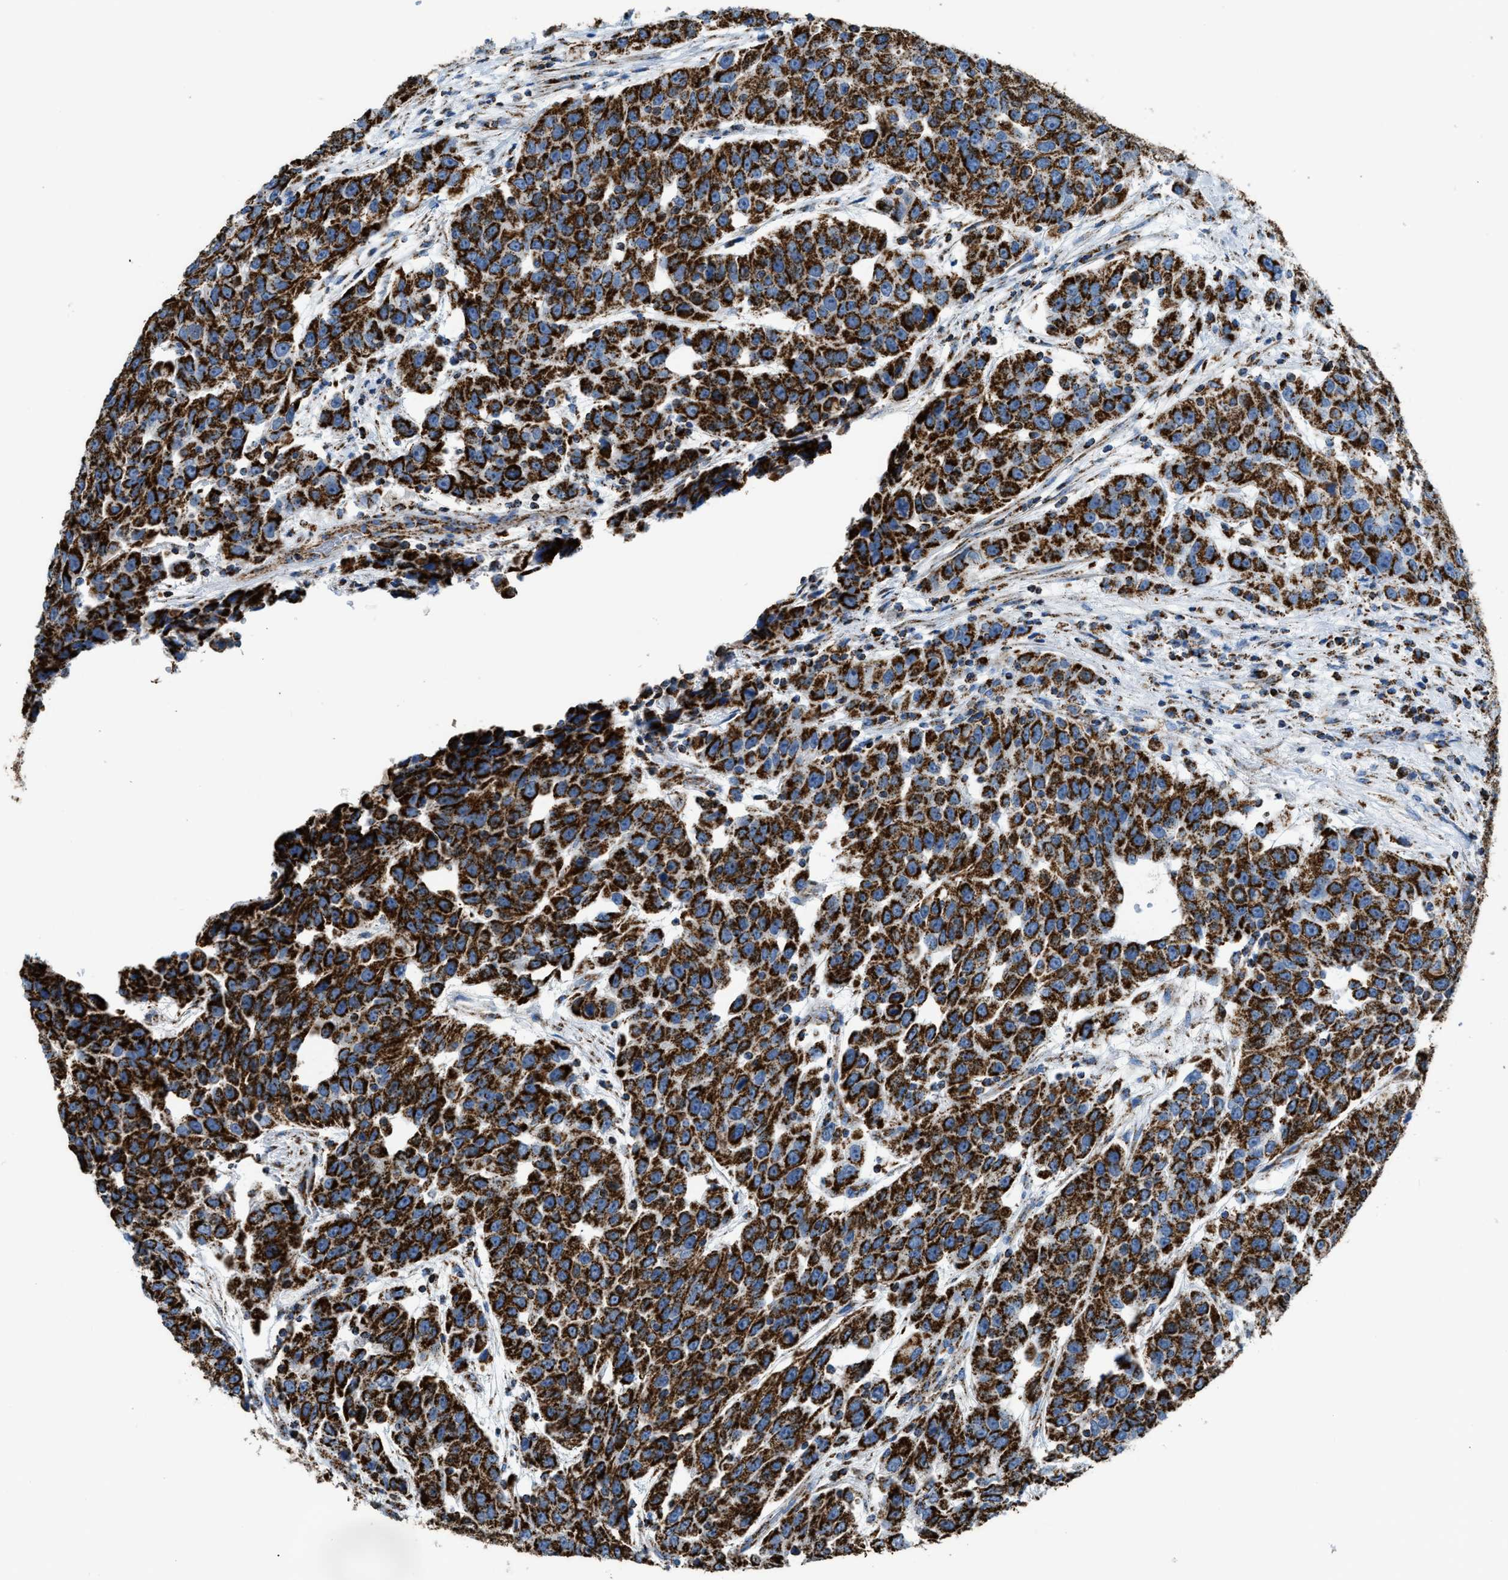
{"staining": {"intensity": "strong", "quantity": ">75%", "location": "cytoplasmic/membranous"}, "tissue": "urothelial cancer", "cell_type": "Tumor cells", "image_type": "cancer", "snomed": [{"axis": "morphology", "description": "Urothelial carcinoma, High grade"}, {"axis": "topography", "description": "Urinary bladder"}], "caption": "Immunohistochemical staining of high-grade urothelial carcinoma reveals strong cytoplasmic/membranous protein expression in about >75% of tumor cells.", "gene": "ETFB", "patient": {"sex": "female", "age": 80}}